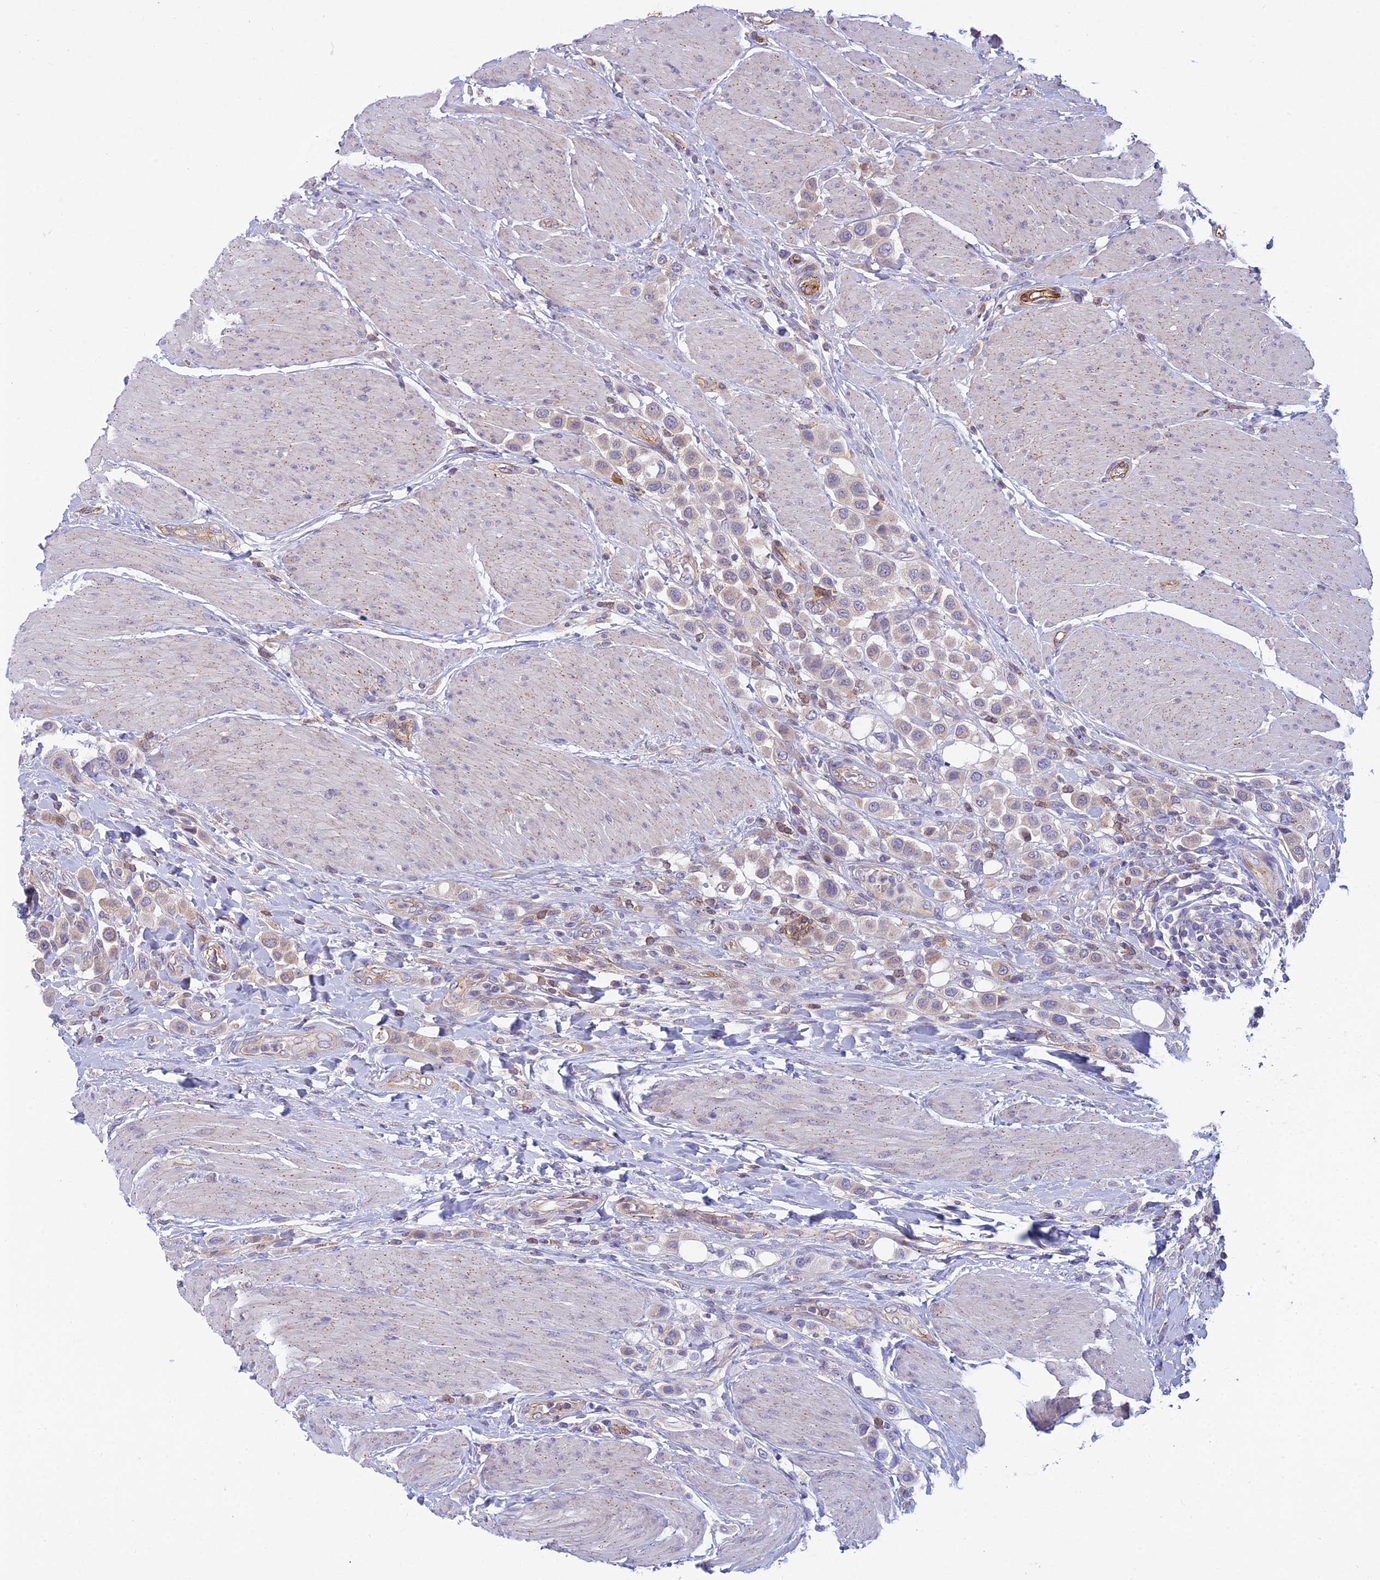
{"staining": {"intensity": "weak", "quantity": "<25%", "location": "cytoplasmic/membranous"}, "tissue": "urothelial cancer", "cell_type": "Tumor cells", "image_type": "cancer", "snomed": [{"axis": "morphology", "description": "Urothelial carcinoma, High grade"}, {"axis": "topography", "description": "Urinary bladder"}], "caption": "Tumor cells are negative for protein expression in human urothelial cancer.", "gene": "DUS2", "patient": {"sex": "male", "age": 50}}